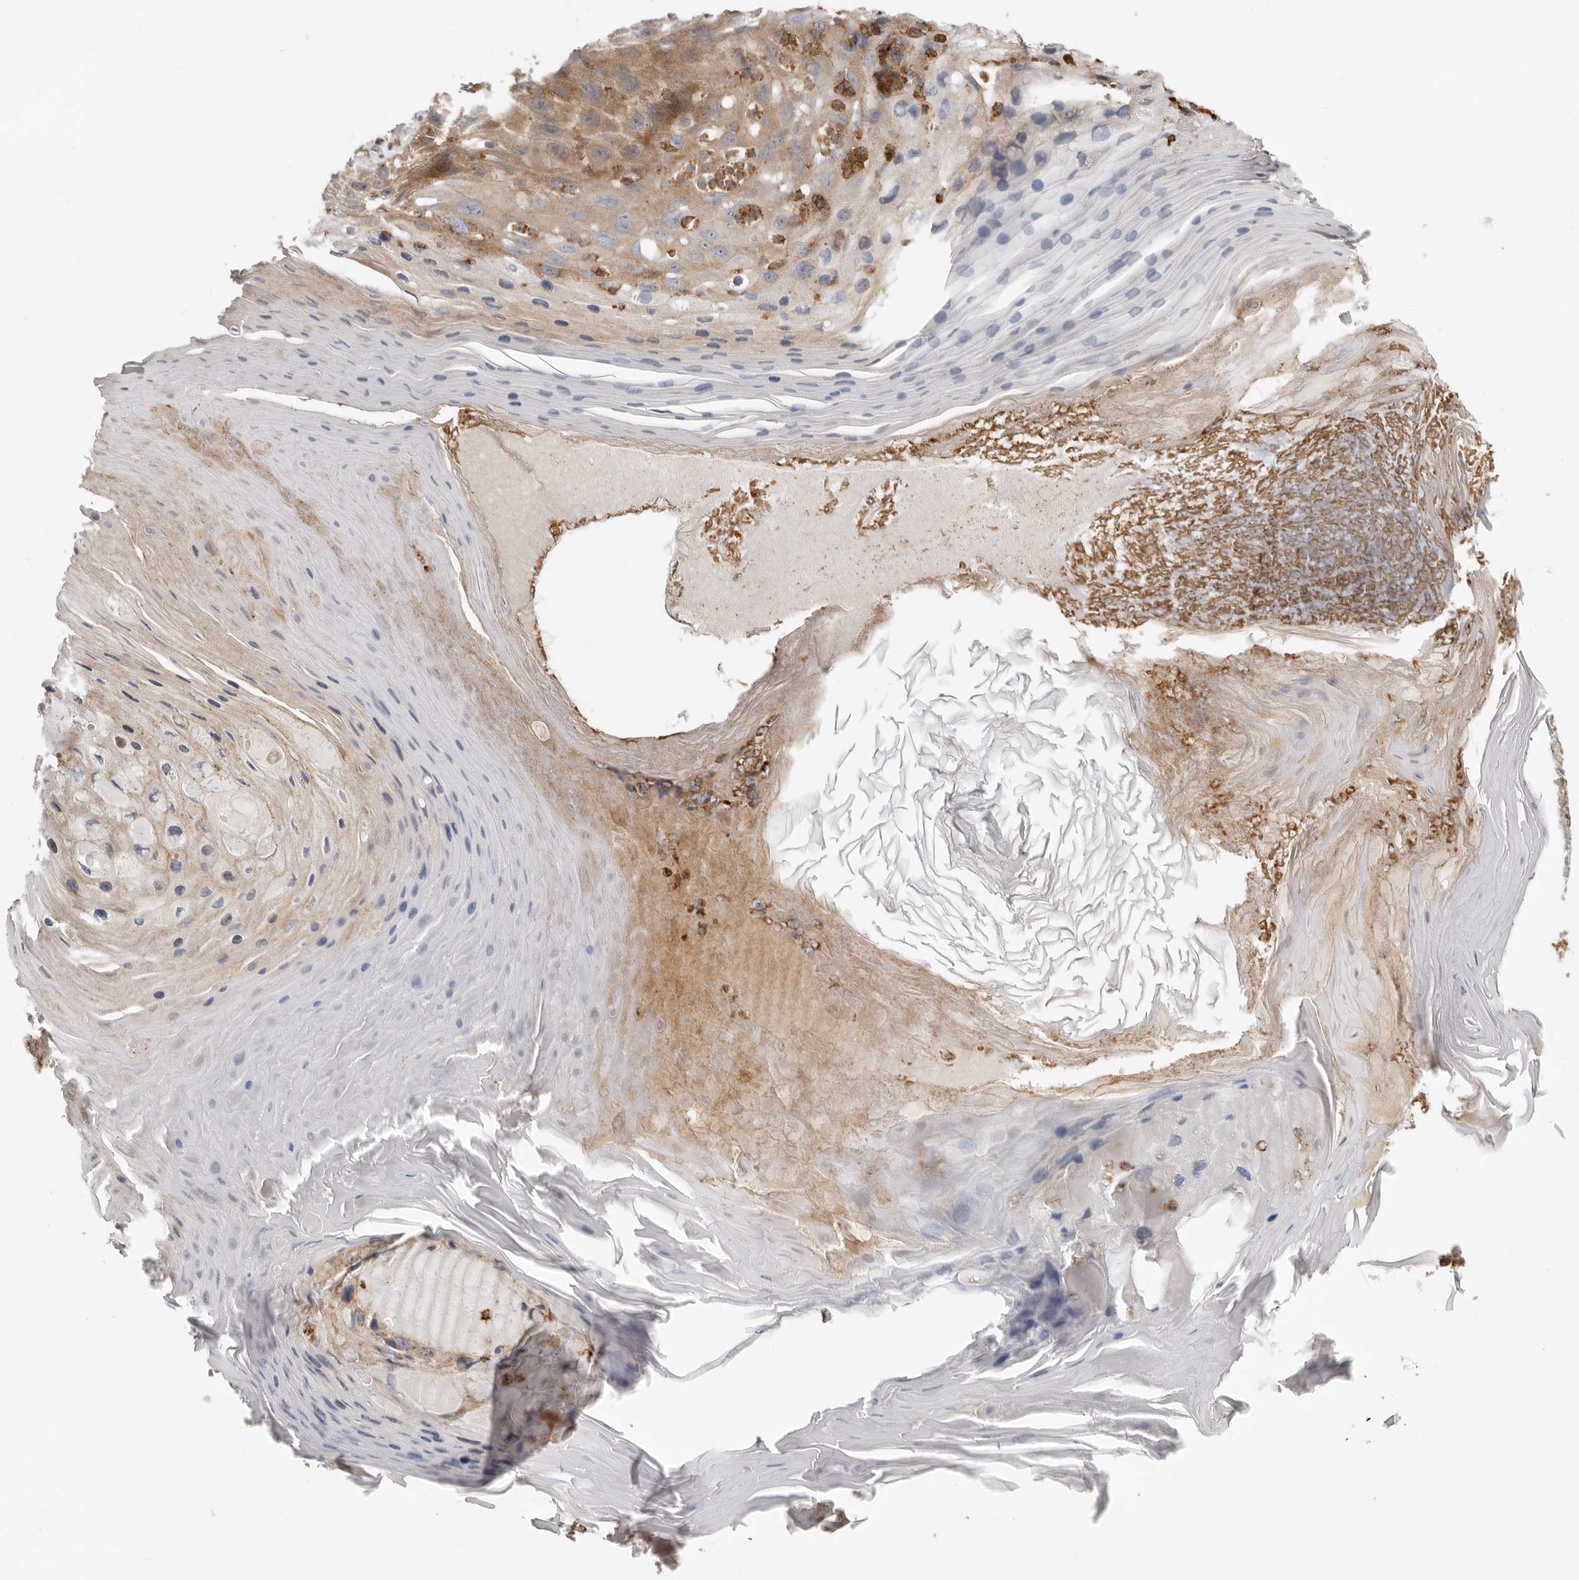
{"staining": {"intensity": "weak", "quantity": "25%-75%", "location": "cytoplasmic/membranous"}, "tissue": "skin cancer", "cell_type": "Tumor cells", "image_type": "cancer", "snomed": [{"axis": "morphology", "description": "Squamous cell carcinoma, NOS"}, {"axis": "topography", "description": "Skin"}], "caption": "DAB (3,3'-diaminobenzidine) immunohistochemical staining of skin squamous cell carcinoma demonstrates weak cytoplasmic/membranous protein positivity in approximately 25%-75% of tumor cells.", "gene": "MSRB2", "patient": {"sex": "female", "age": 88}}